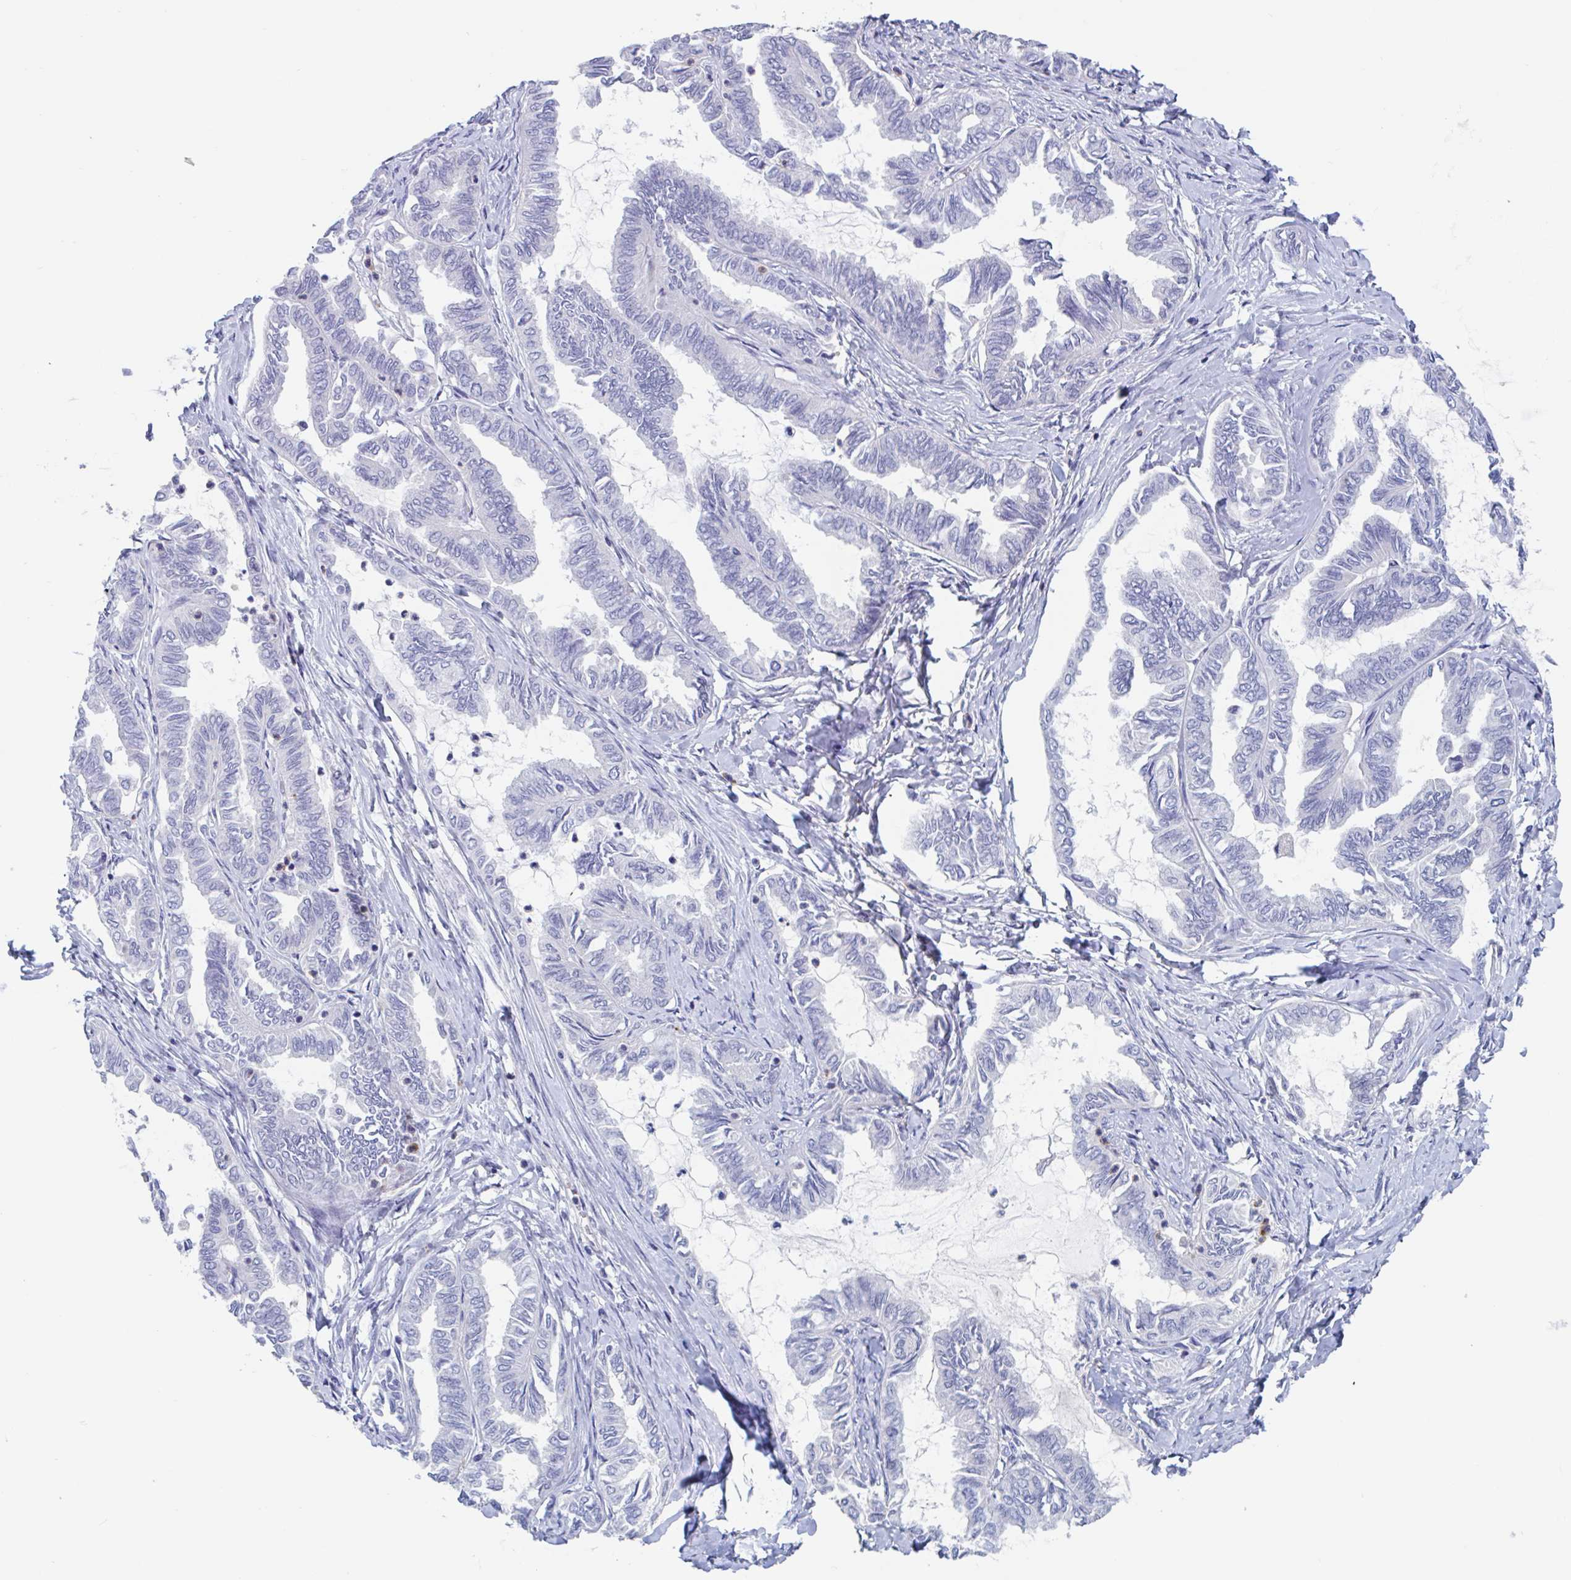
{"staining": {"intensity": "negative", "quantity": "none", "location": "none"}, "tissue": "ovarian cancer", "cell_type": "Tumor cells", "image_type": "cancer", "snomed": [{"axis": "morphology", "description": "Carcinoma, endometroid"}, {"axis": "topography", "description": "Ovary"}], "caption": "IHC image of neoplastic tissue: human endometroid carcinoma (ovarian) stained with DAB (3,3'-diaminobenzidine) demonstrates no significant protein positivity in tumor cells.", "gene": "ZNHIT2", "patient": {"sex": "female", "age": 70}}